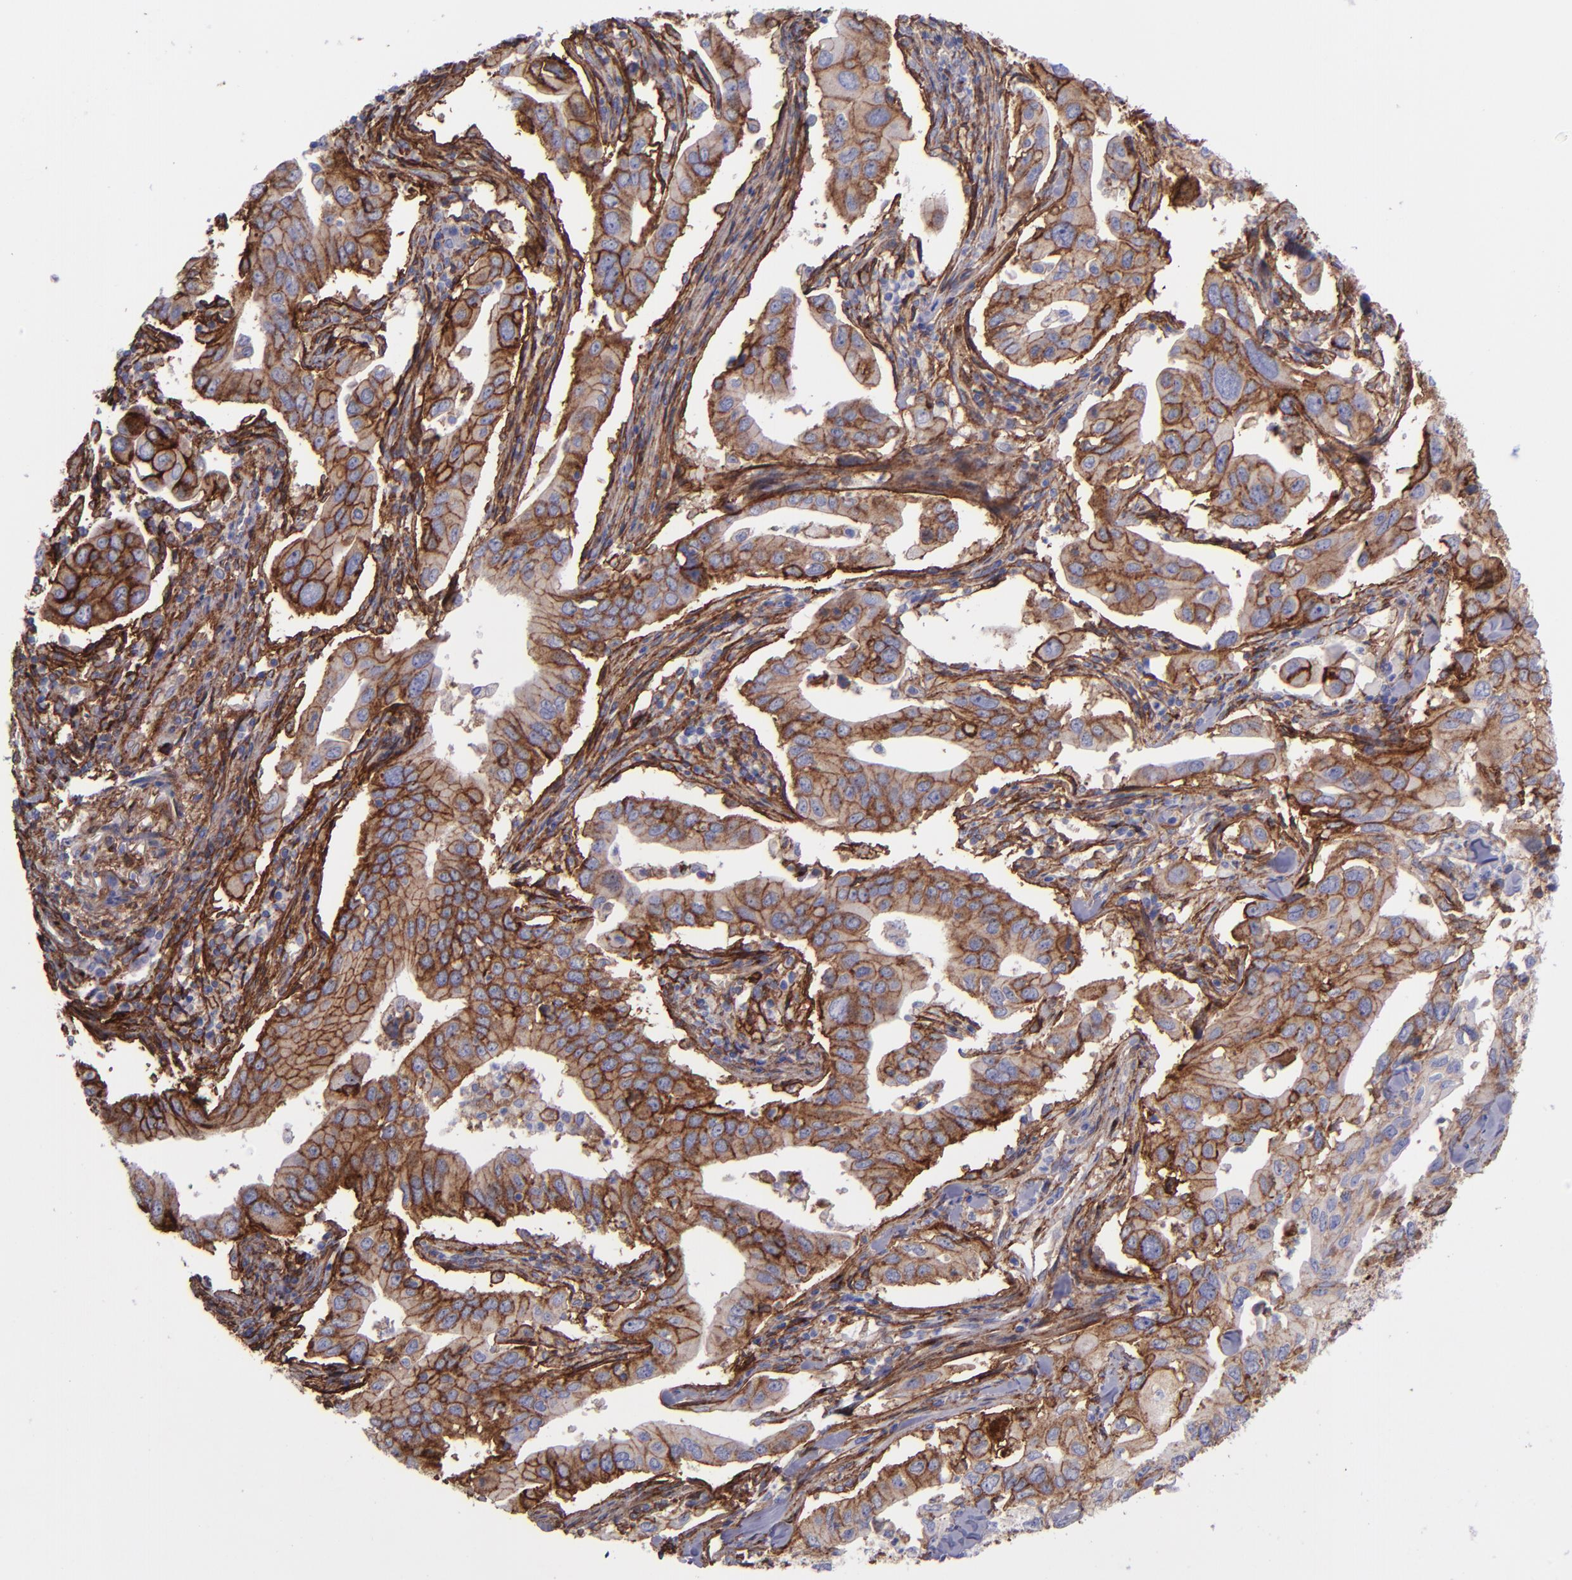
{"staining": {"intensity": "strong", "quantity": ">75%", "location": "cytoplasmic/membranous"}, "tissue": "lung cancer", "cell_type": "Tumor cells", "image_type": "cancer", "snomed": [{"axis": "morphology", "description": "Adenocarcinoma, NOS"}, {"axis": "topography", "description": "Lung"}], "caption": "Lung adenocarcinoma stained with a protein marker reveals strong staining in tumor cells.", "gene": "ITGAV", "patient": {"sex": "male", "age": 48}}